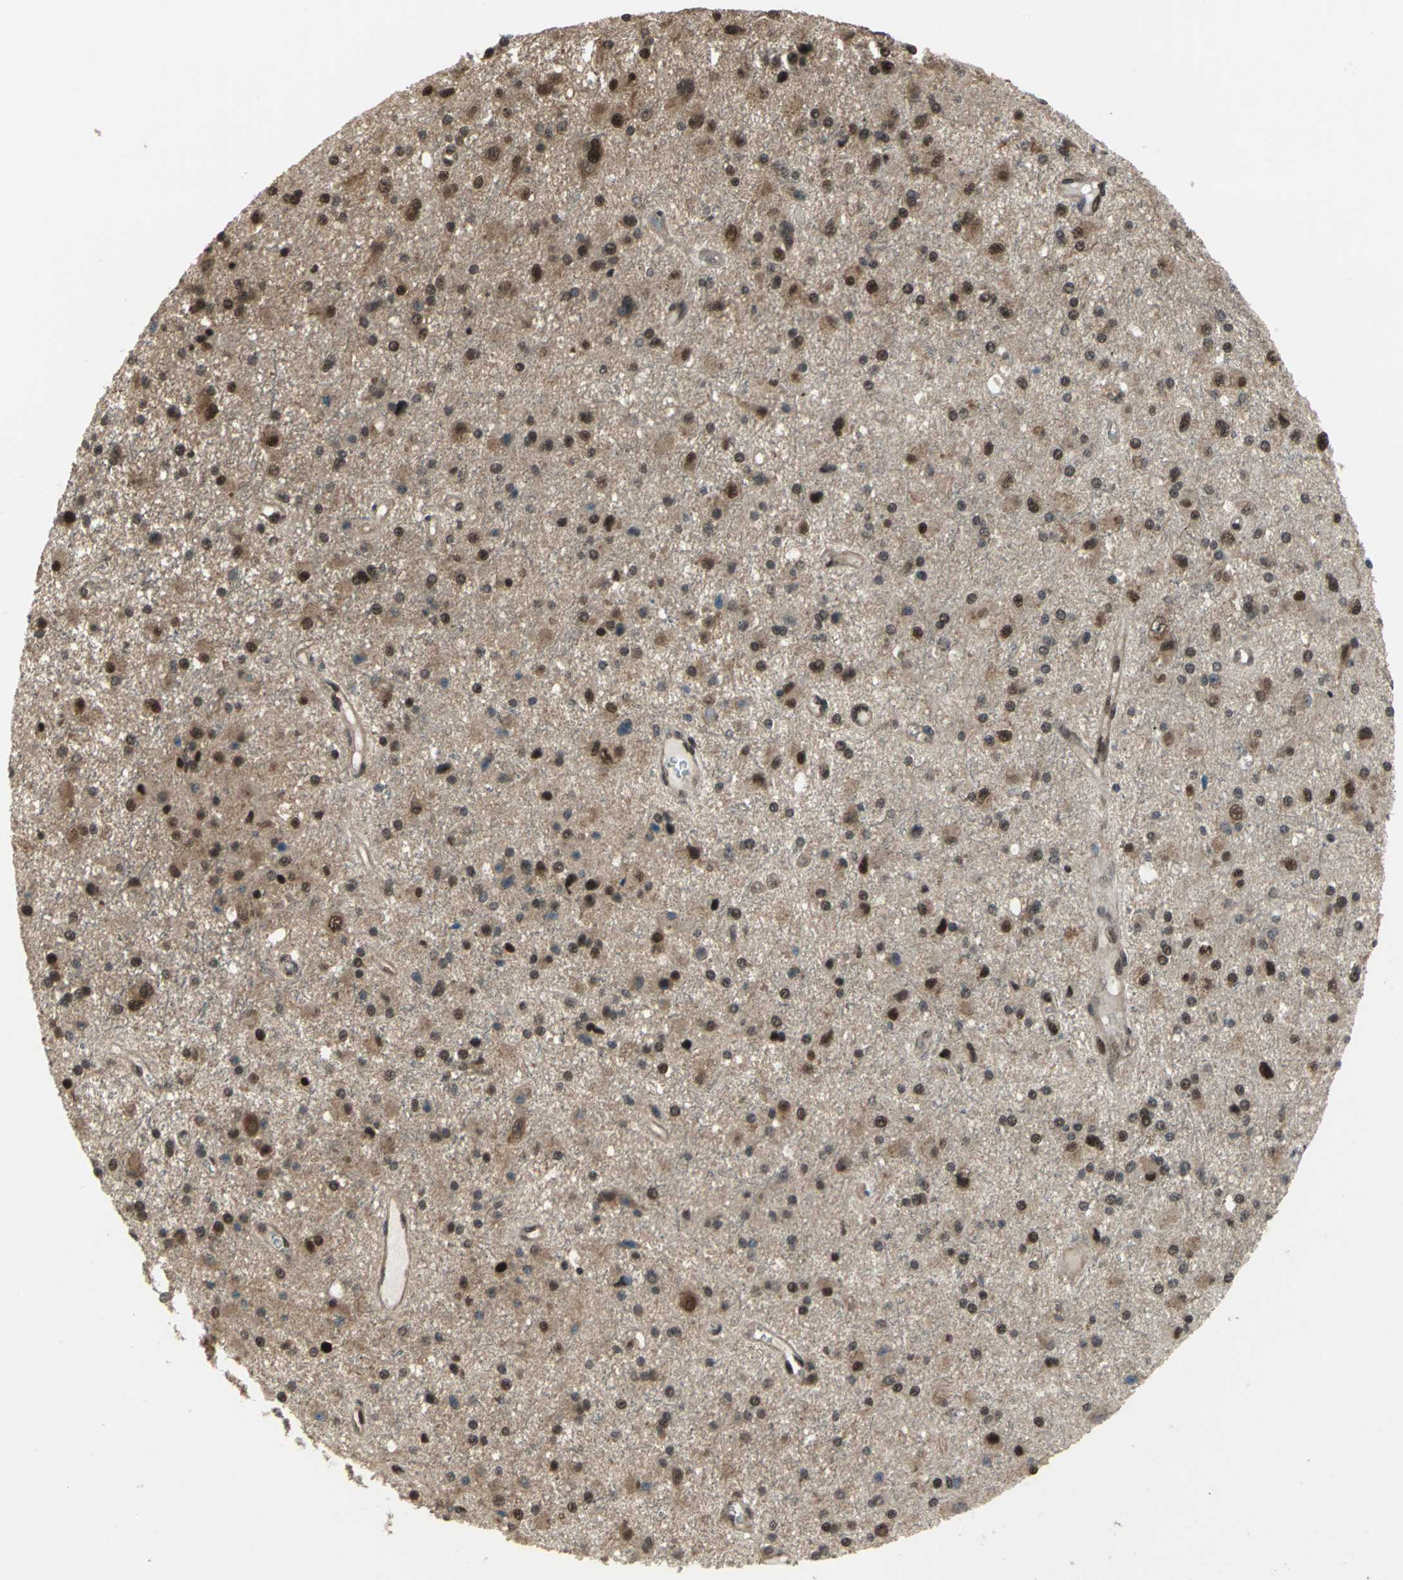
{"staining": {"intensity": "moderate", "quantity": ">75%", "location": "cytoplasmic/membranous,nuclear"}, "tissue": "glioma", "cell_type": "Tumor cells", "image_type": "cancer", "snomed": [{"axis": "morphology", "description": "Glioma, malignant, Low grade"}, {"axis": "topography", "description": "Brain"}], "caption": "Immunohistochemical staining of human glioma demonstrates moderate cytoplasmic/membranous and nuclear protein staining in approximately >75% of tumor cells.", "gene": "COPS5", "patient": {"sex": "male", "age": 58}}